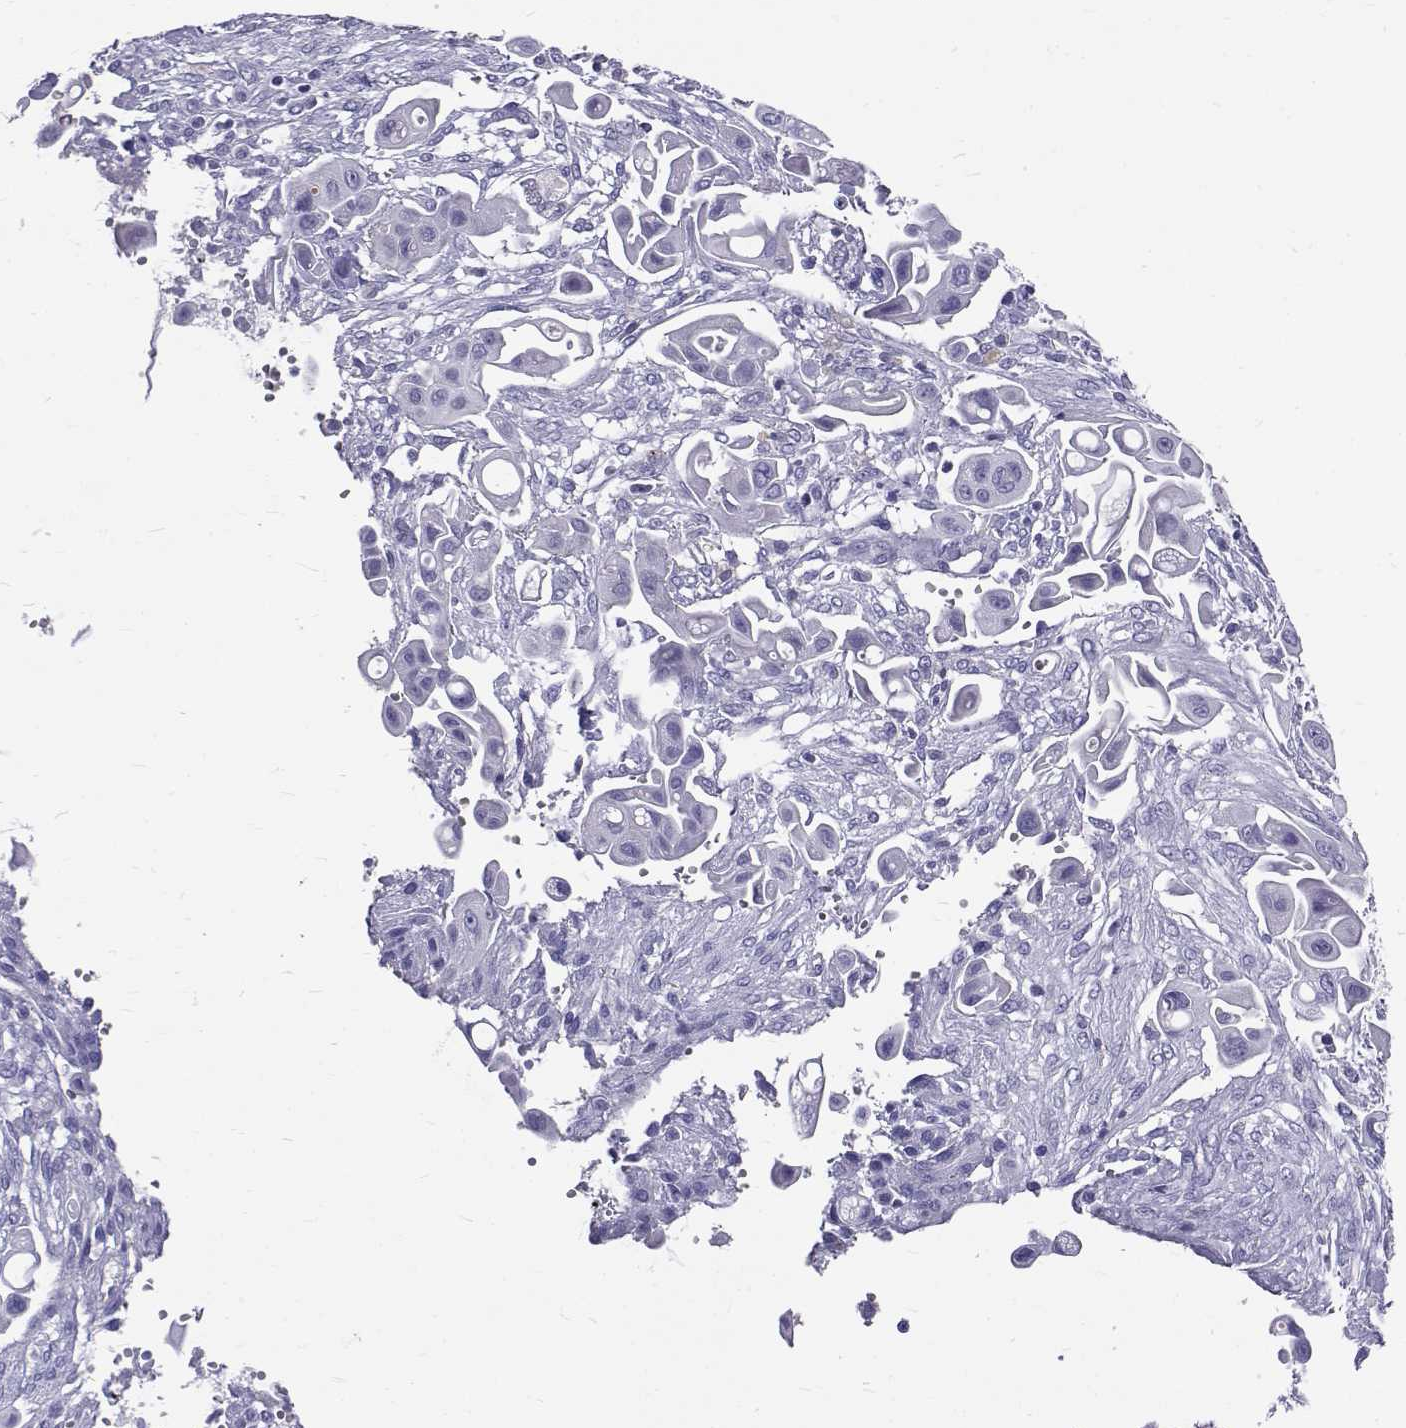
{"staining": {"intensity": "negative", "quantity": "none", "location": "none"}, "tissue": "pancreatic cancer", "cell_type": "Tumor cells", "image_type": "cancer", "snomed": [{"axis": "morphology", "description": "Adenocarcinoma, NOS"}, {"axis": "topography", "description": "Pancreas"}], "caption": "Adenocarcinoma (pancreatic) was stained to show a protein in brown. There is no significant positivity in tumor cells. (DAB (3,3'-diaminobenzidine) IHC, high magnification).", "gene": "IGSF1", "patient": {"sex": "male", "age": 50}}